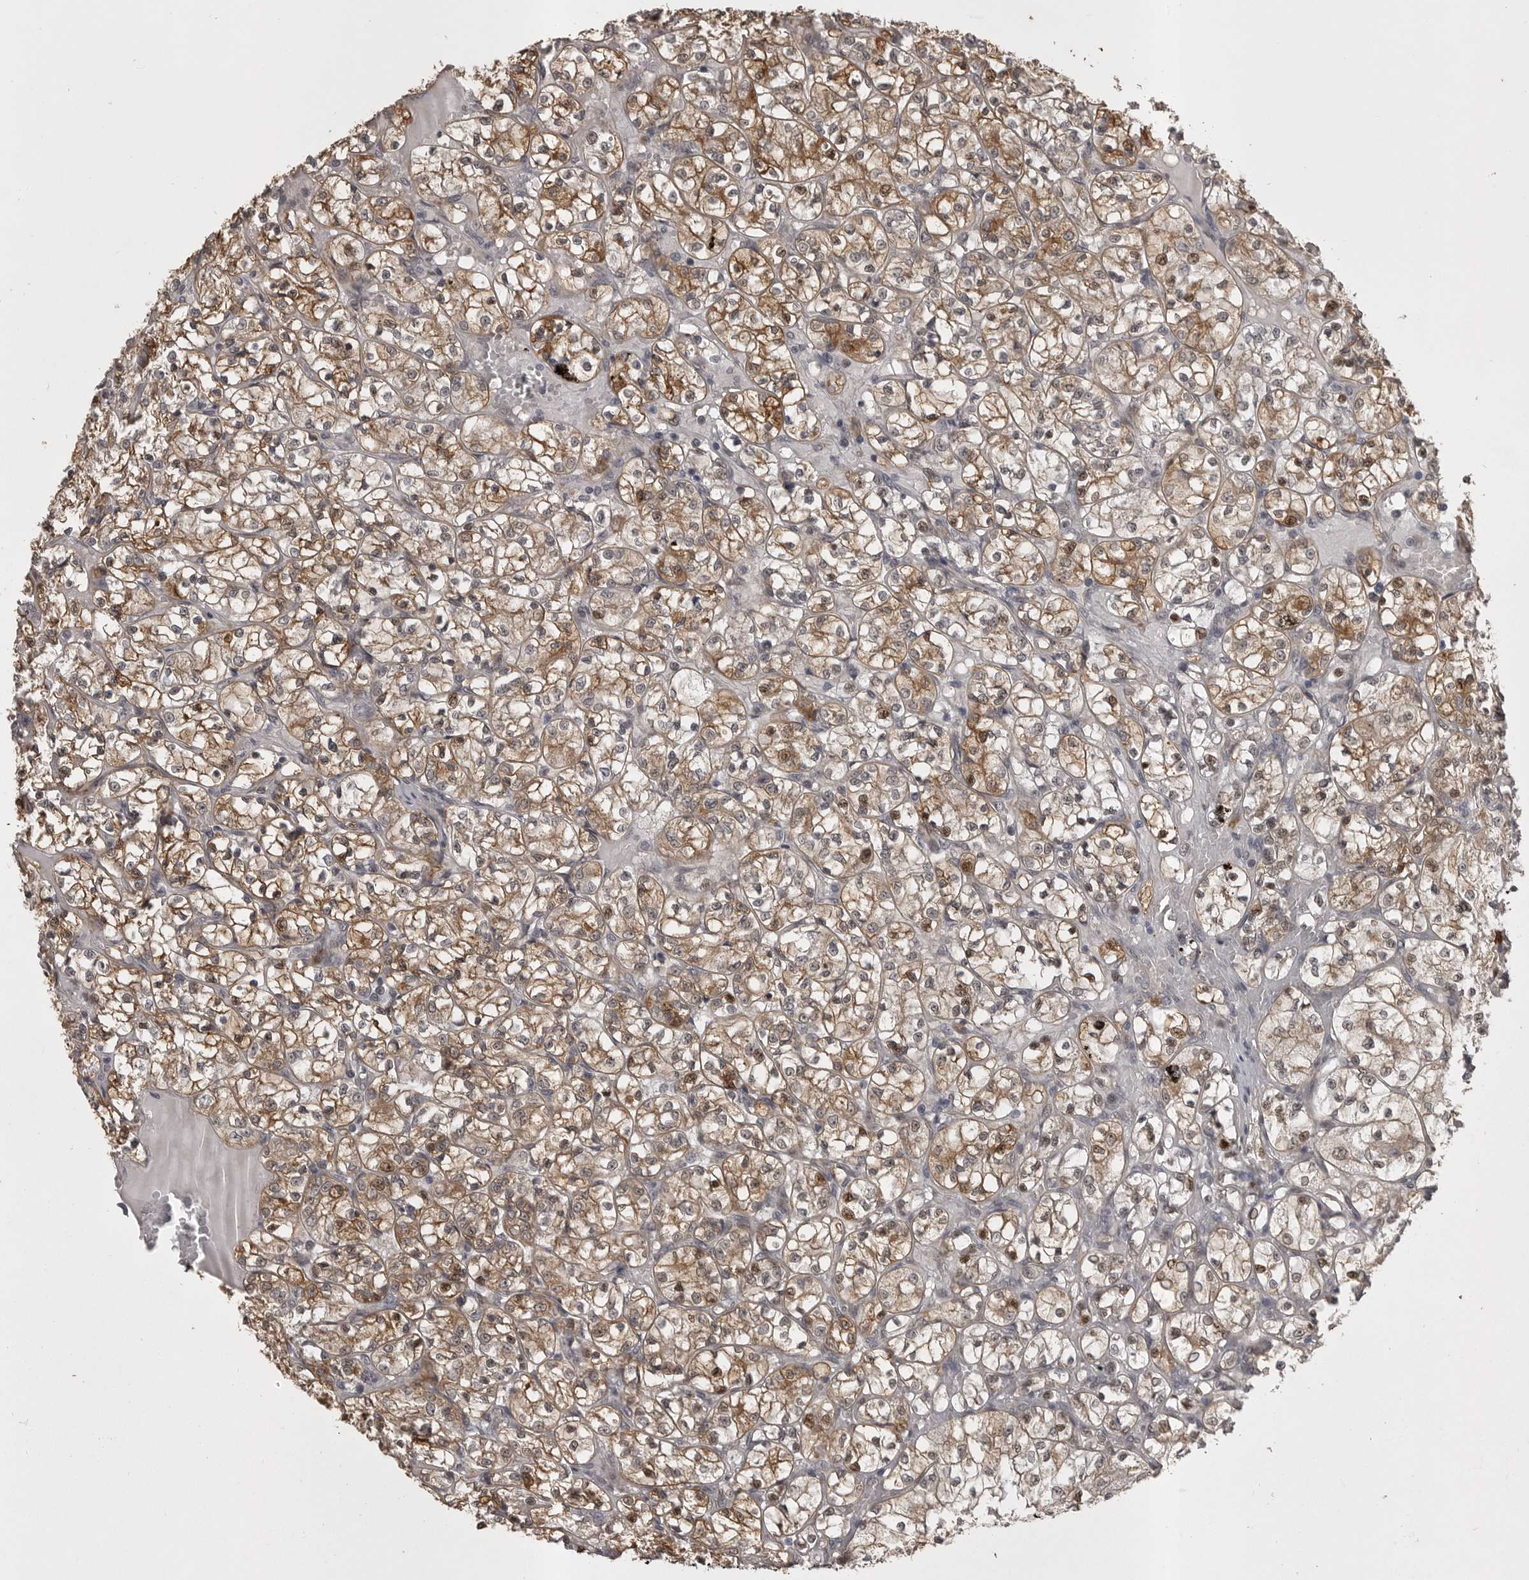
{"staining": {"intensity": "moderate", "quantity": ">75%", "location": "cytoplasmic/membranous,nuclear"}, "tissue": "renal cancer", "cell_type": "Tumor cells", "image_type": "cancer", "snomed": [{"axis": "morphology", "description": "Adenocarcinoma, NOS"}, {"axis": "topography", "description": "Kidney"}], "caption": "Tumor cells show medium levels of moderate cytoplasmic/membranous and nuclear positivity in approximately >75% of cells in human renal adenocarcinoma. (DAB IHC with brightfield microscopy, high magnification).", "gene": "SNX16", "patient": {"sex": "female", "age": 69}}